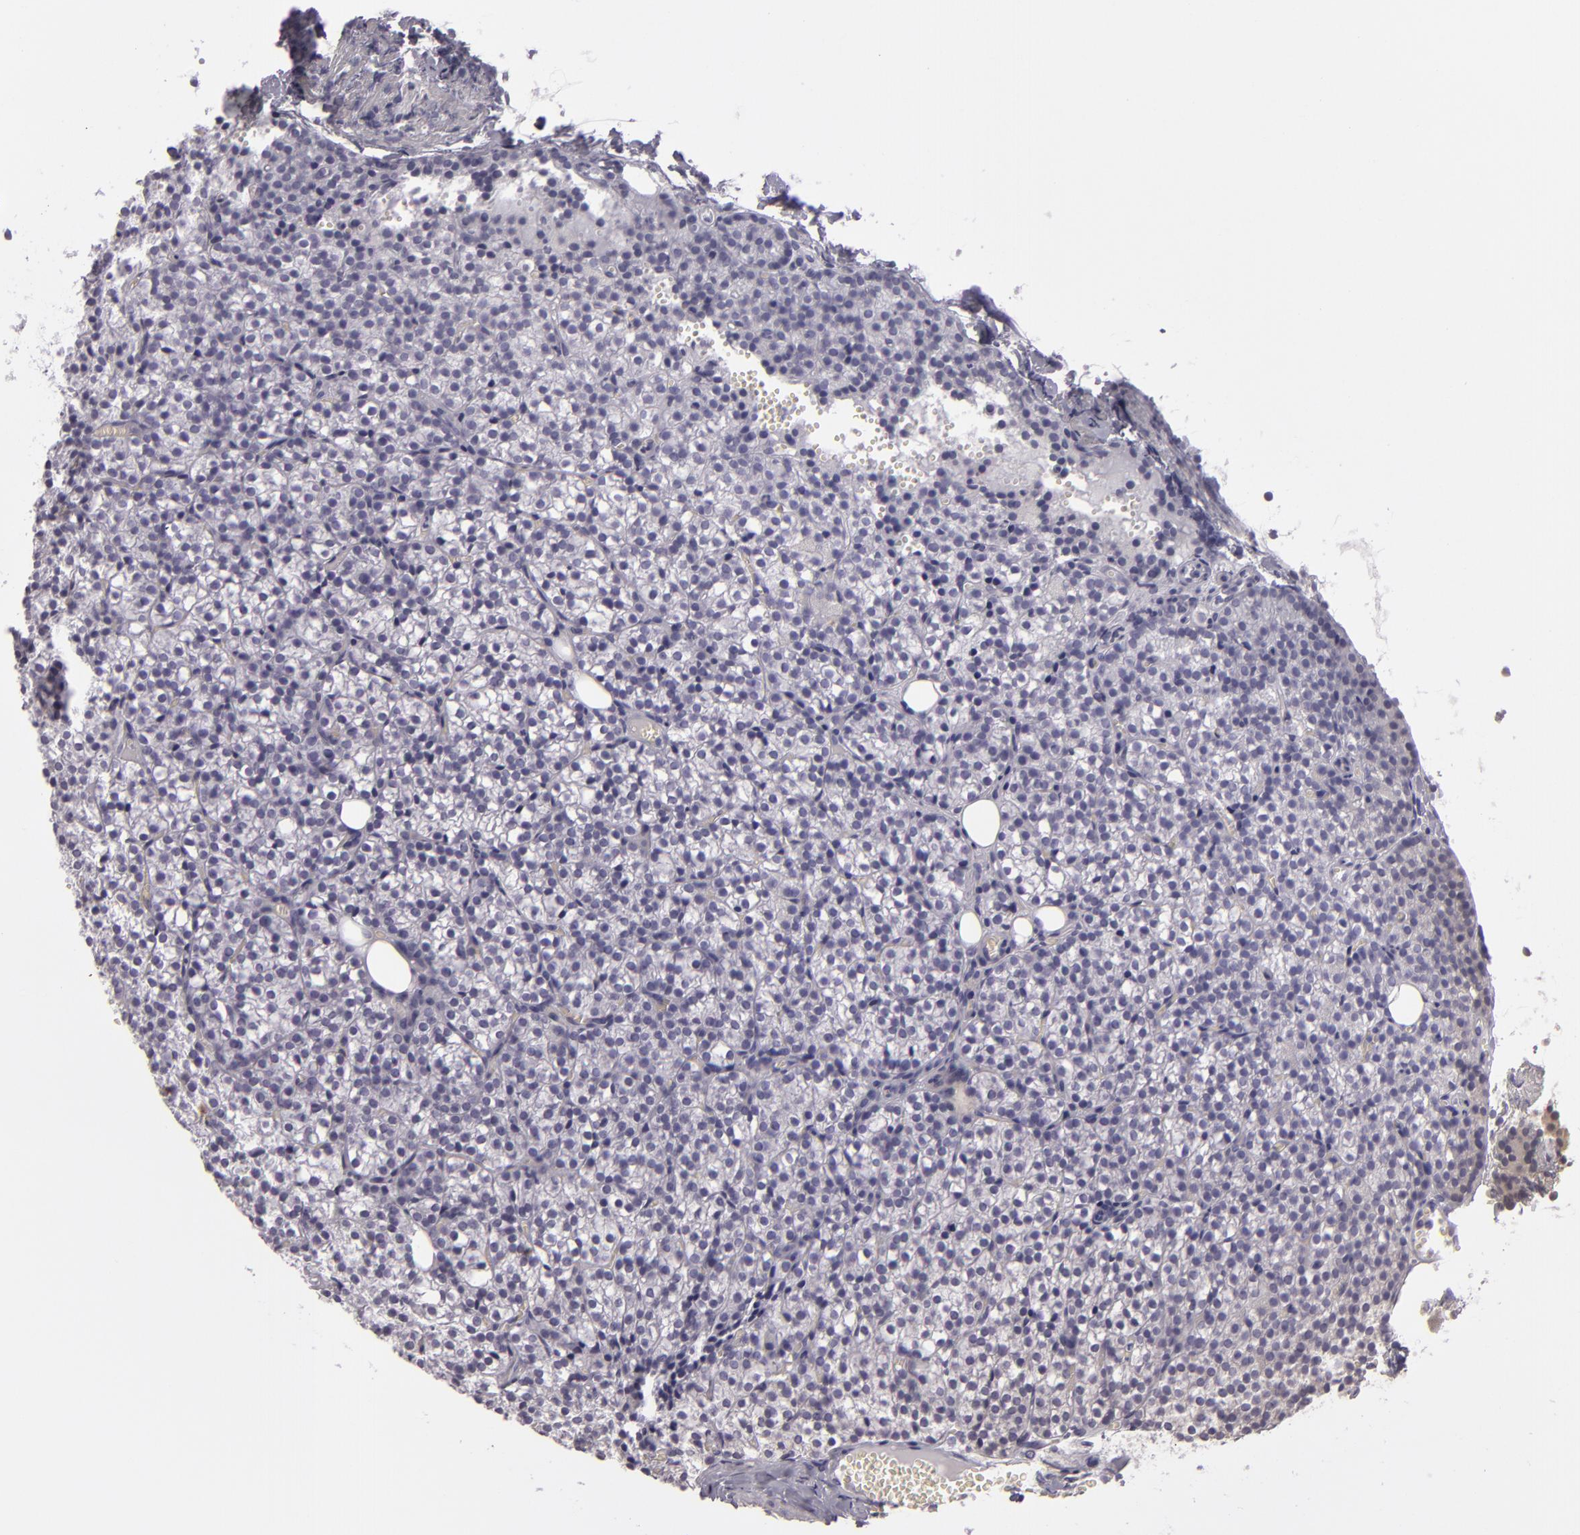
{"staining": {"intensity": "negative", "quantity": "none", "location": "none"}, "tissue": "parathyroid gland", "cell_type": "Glandular cells", "image_type": "normal", "snomed": [{"axis": "morphology", "description": "Normal tissue, NOS"}, {"axis": "topography", "description": "Parathyroid gland"}], "caption": "A high-resolution image shows immunohistochemistry staining of normal parathyroid gland, which demonstrates no significant staining in glandular cells.", "gene": "EGFL6", "patient": {"sex": "female", "age": 17}}